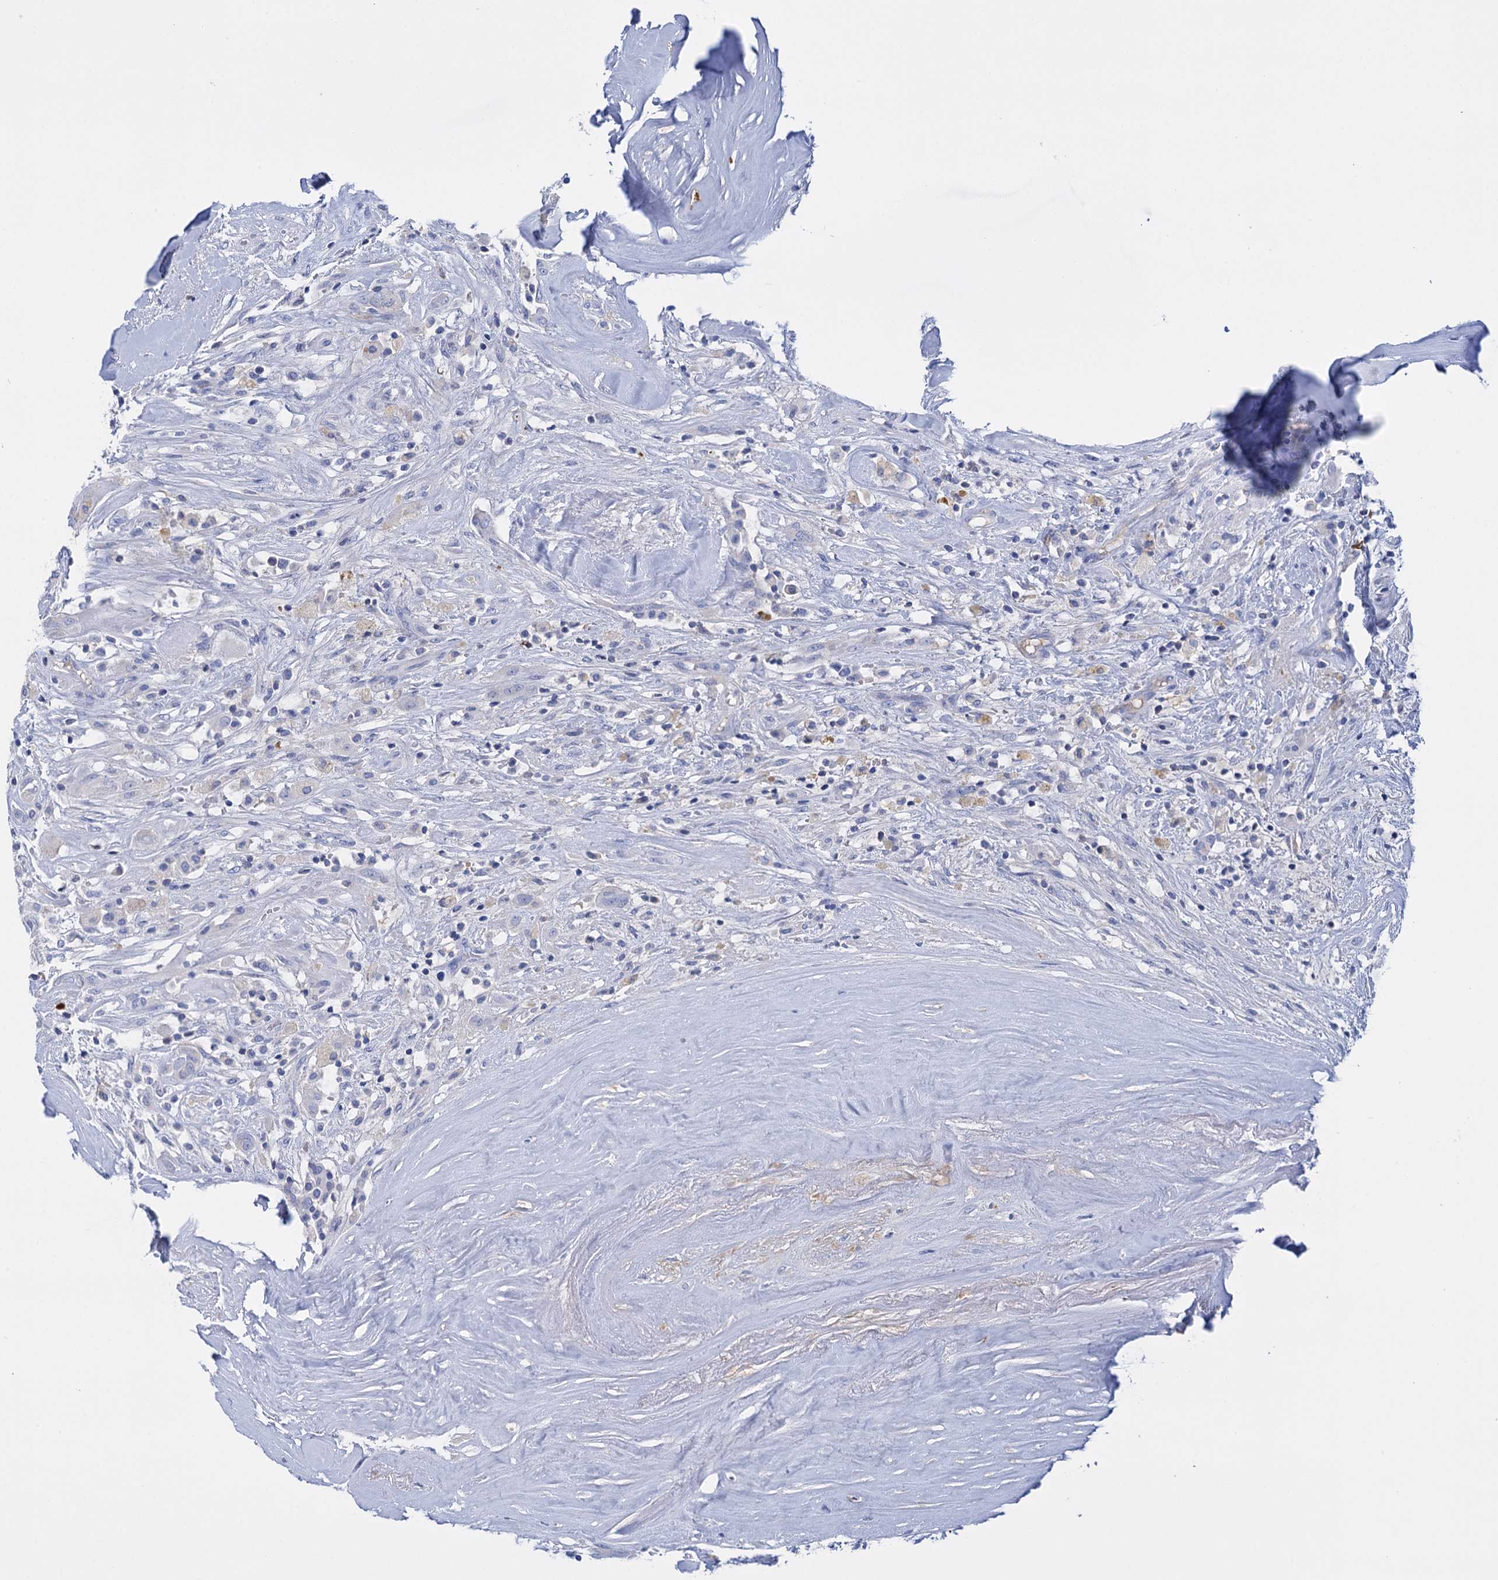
{"staining": {"intensity": "negative", "quantity": "none", "location": "none"}, "tissue": "thyroid cancer", "cell_type": "Tumor cells", "image_type": "cancer", "snomed": [{"axis": "morphology", "description": "Papillary adenocarcinoma, NOS"}, {"axis": "topography", "description": "Thyroid gland"}], "caption": "Tumor cells are negative for protein expression in human thyroid cancer.", "gene": "FBXW12", "patient": {"sex": "female", "age": 59}}